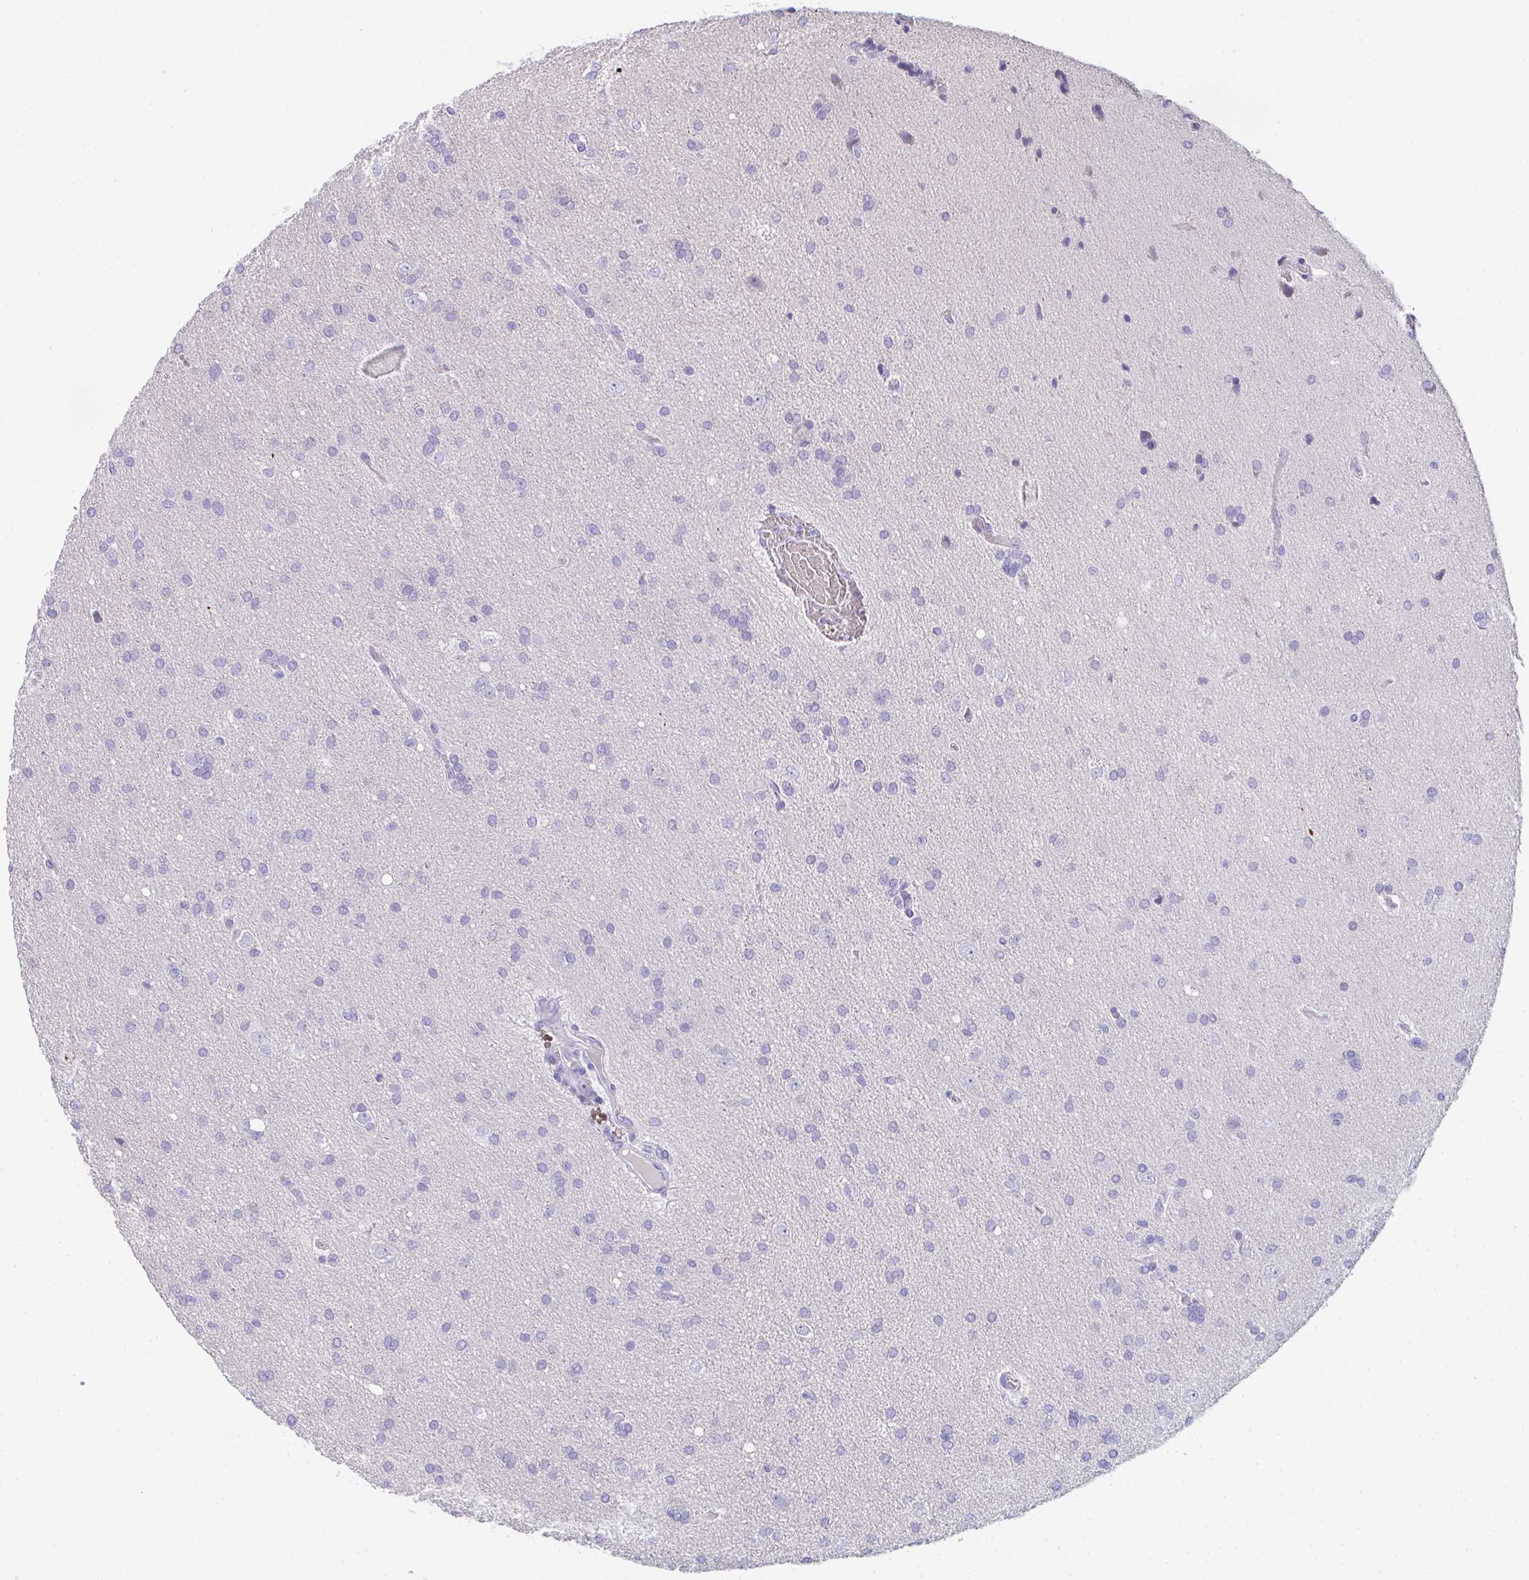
{"staining": {"intensity": "negative", "quantity": "none", "location": "none"}, "tissue": "glioma", "cell_type": "Tumor cells", "image_type": "cancer", "snomed": [{"axis": "morphology", "description": "Glioma, malignant, Low grade"}, {"axis": "topography", "description": "Brain"}], "caption": "This is a image of immunohistochemistry (IHC) staining of malignant low-grade glioma, which shows no expression in tumor cells. The staining is performed using DAB (3,3'-diaminobenzidine) brown chromogen with nuclei counter-stained in using hematoxylin.", "gene": "TTC30B", "patient": {"sex": "female", "age": 54}}